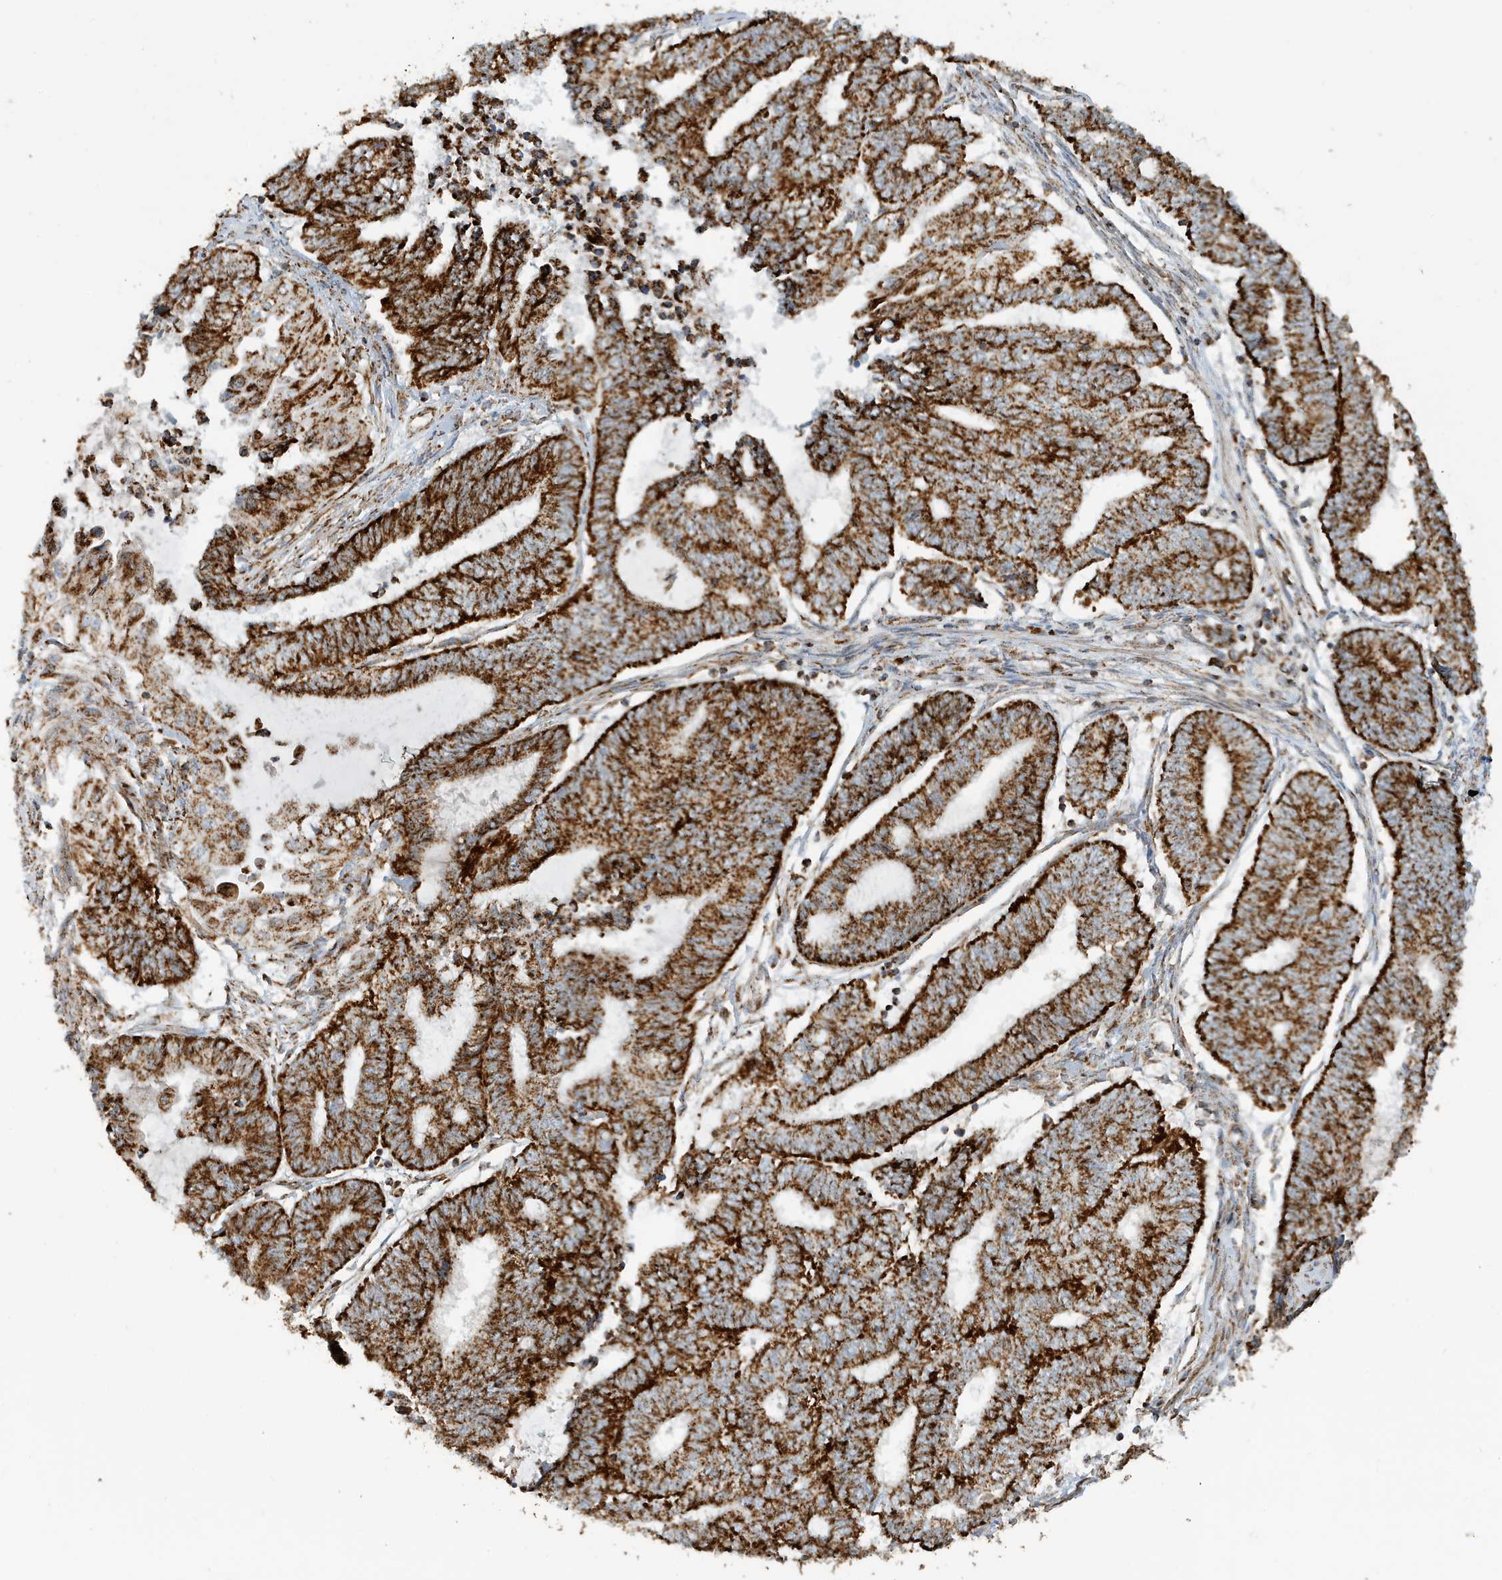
{"staining": {"intensity": "strong", "quantity": ">75%", "location": "cytoplasmic/membranous"}, "tissue": "endometrial cancer", "cell_type": "Tumor cells", "image_type": "cancer", "snomed": [{"axis": "morphology", "description": "Adenocarcinoma, NOS"}, {"axis": "topography", "description": "Uterus"}, {"axis": "topography", "description": "Endometrium"}], "caption": "Brown immunohistochemical staining in endometrial adenocarcinoma demonstrates strong cytoplasmic/membranous positivity in about >75% of tumor cells. Ihc stains the protein in brown and the nuclei are stained blue.", "gene": "MAN1A1", "patient": {"sex": "female", "age": 70}}